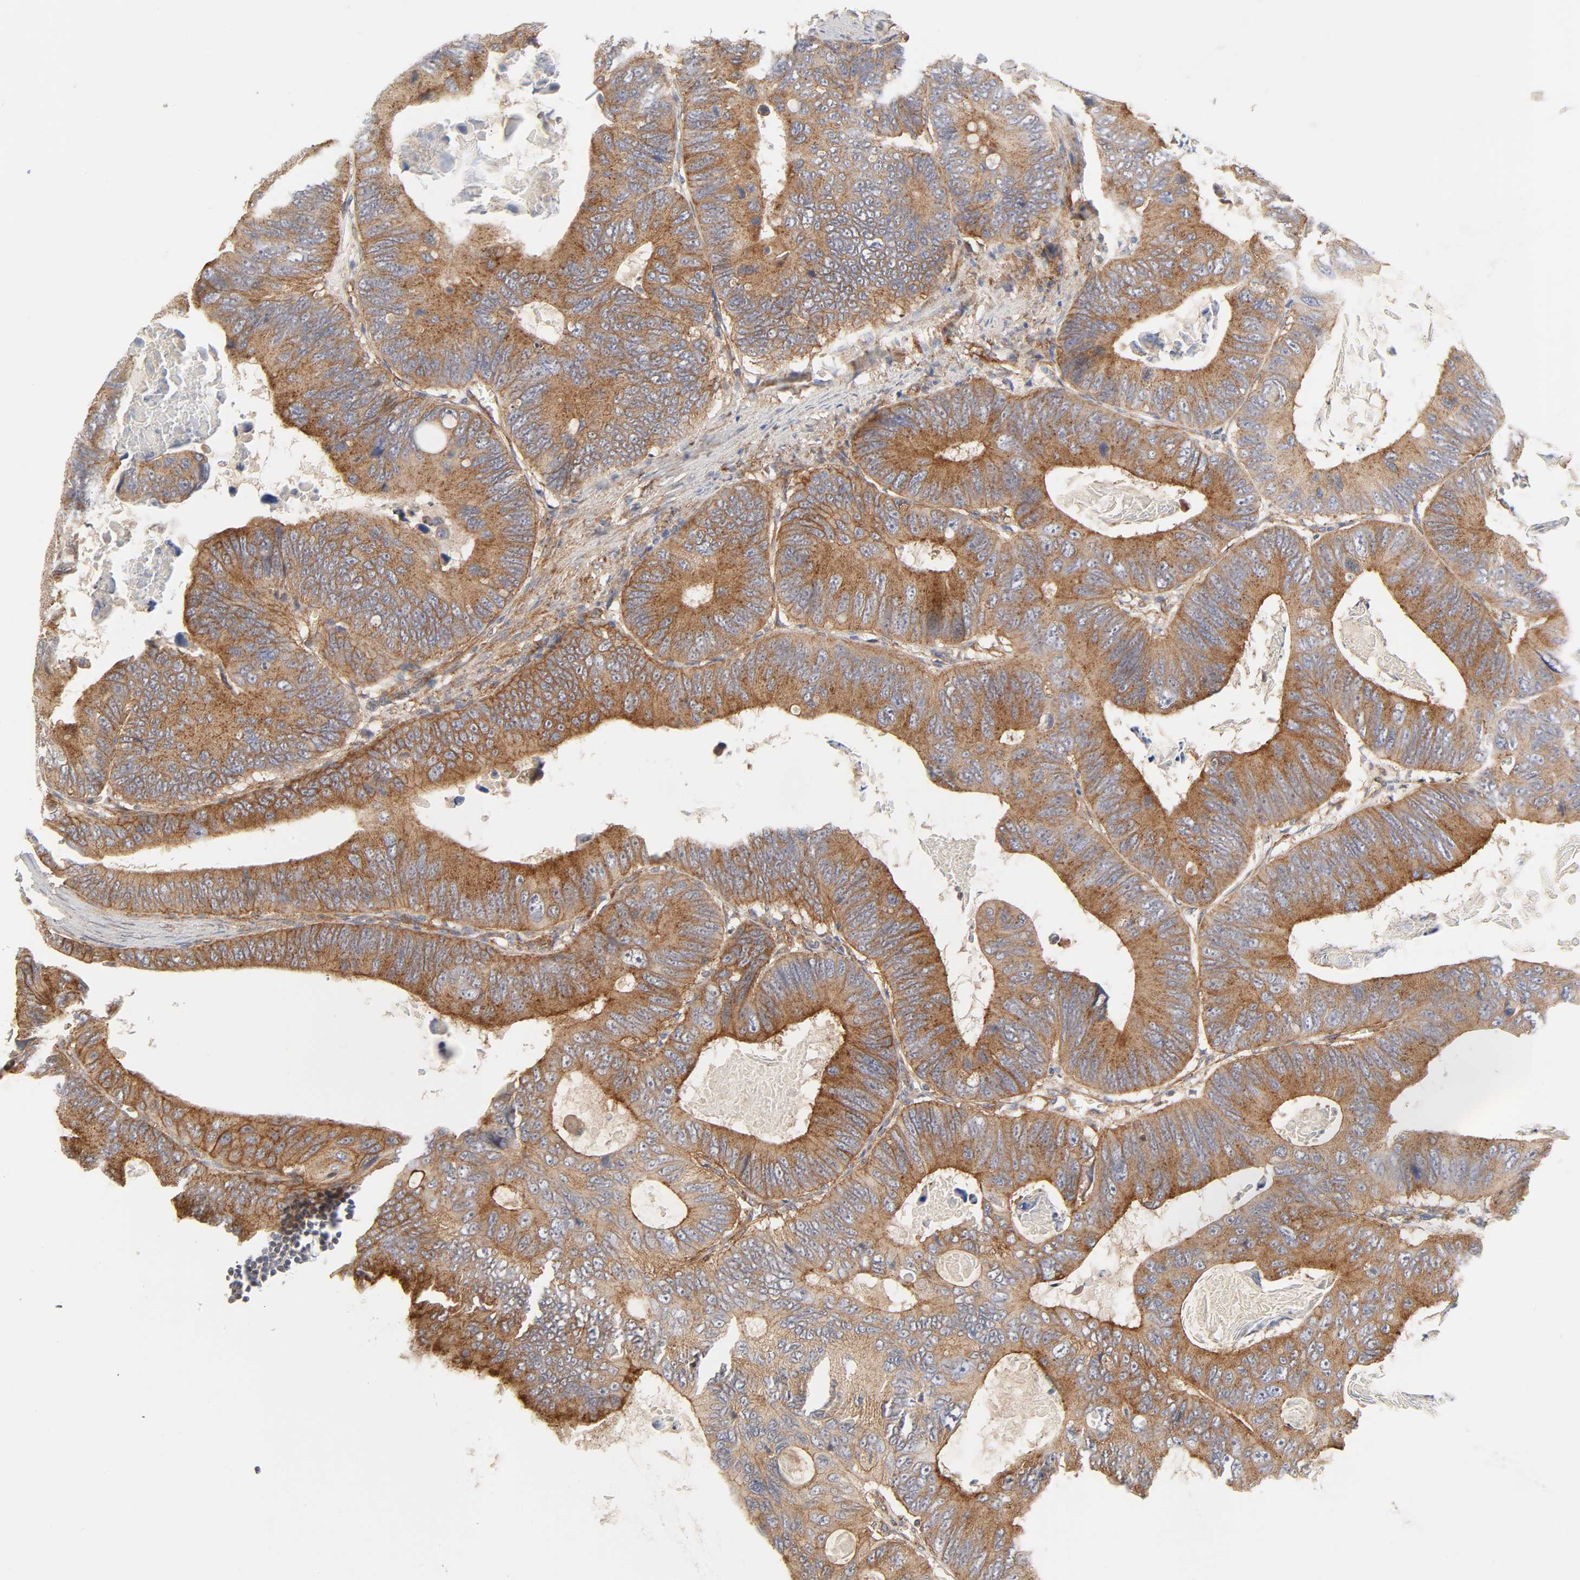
{"staining": {"intensity": "moderate", "quantity": ">75%", "location": "cytoplasmic/membranous"}, "tissue": "colorectal cancer", "cell_type": "Tumor cells", "image_type": "cancer", "snomed": [{"axis": "morphology", "description": "Adenocarcinoma, NOS"}, {"axis": "topography", "description": "Colon"}], "caption": "Brown immunohistochemical staining in human colorectal cancer shows moderate cytoplasmic/membranous expression in approximately >75% of tumor cells.", "gene": "AP2A1", "patient": {"sex": "female", "age": 55}}